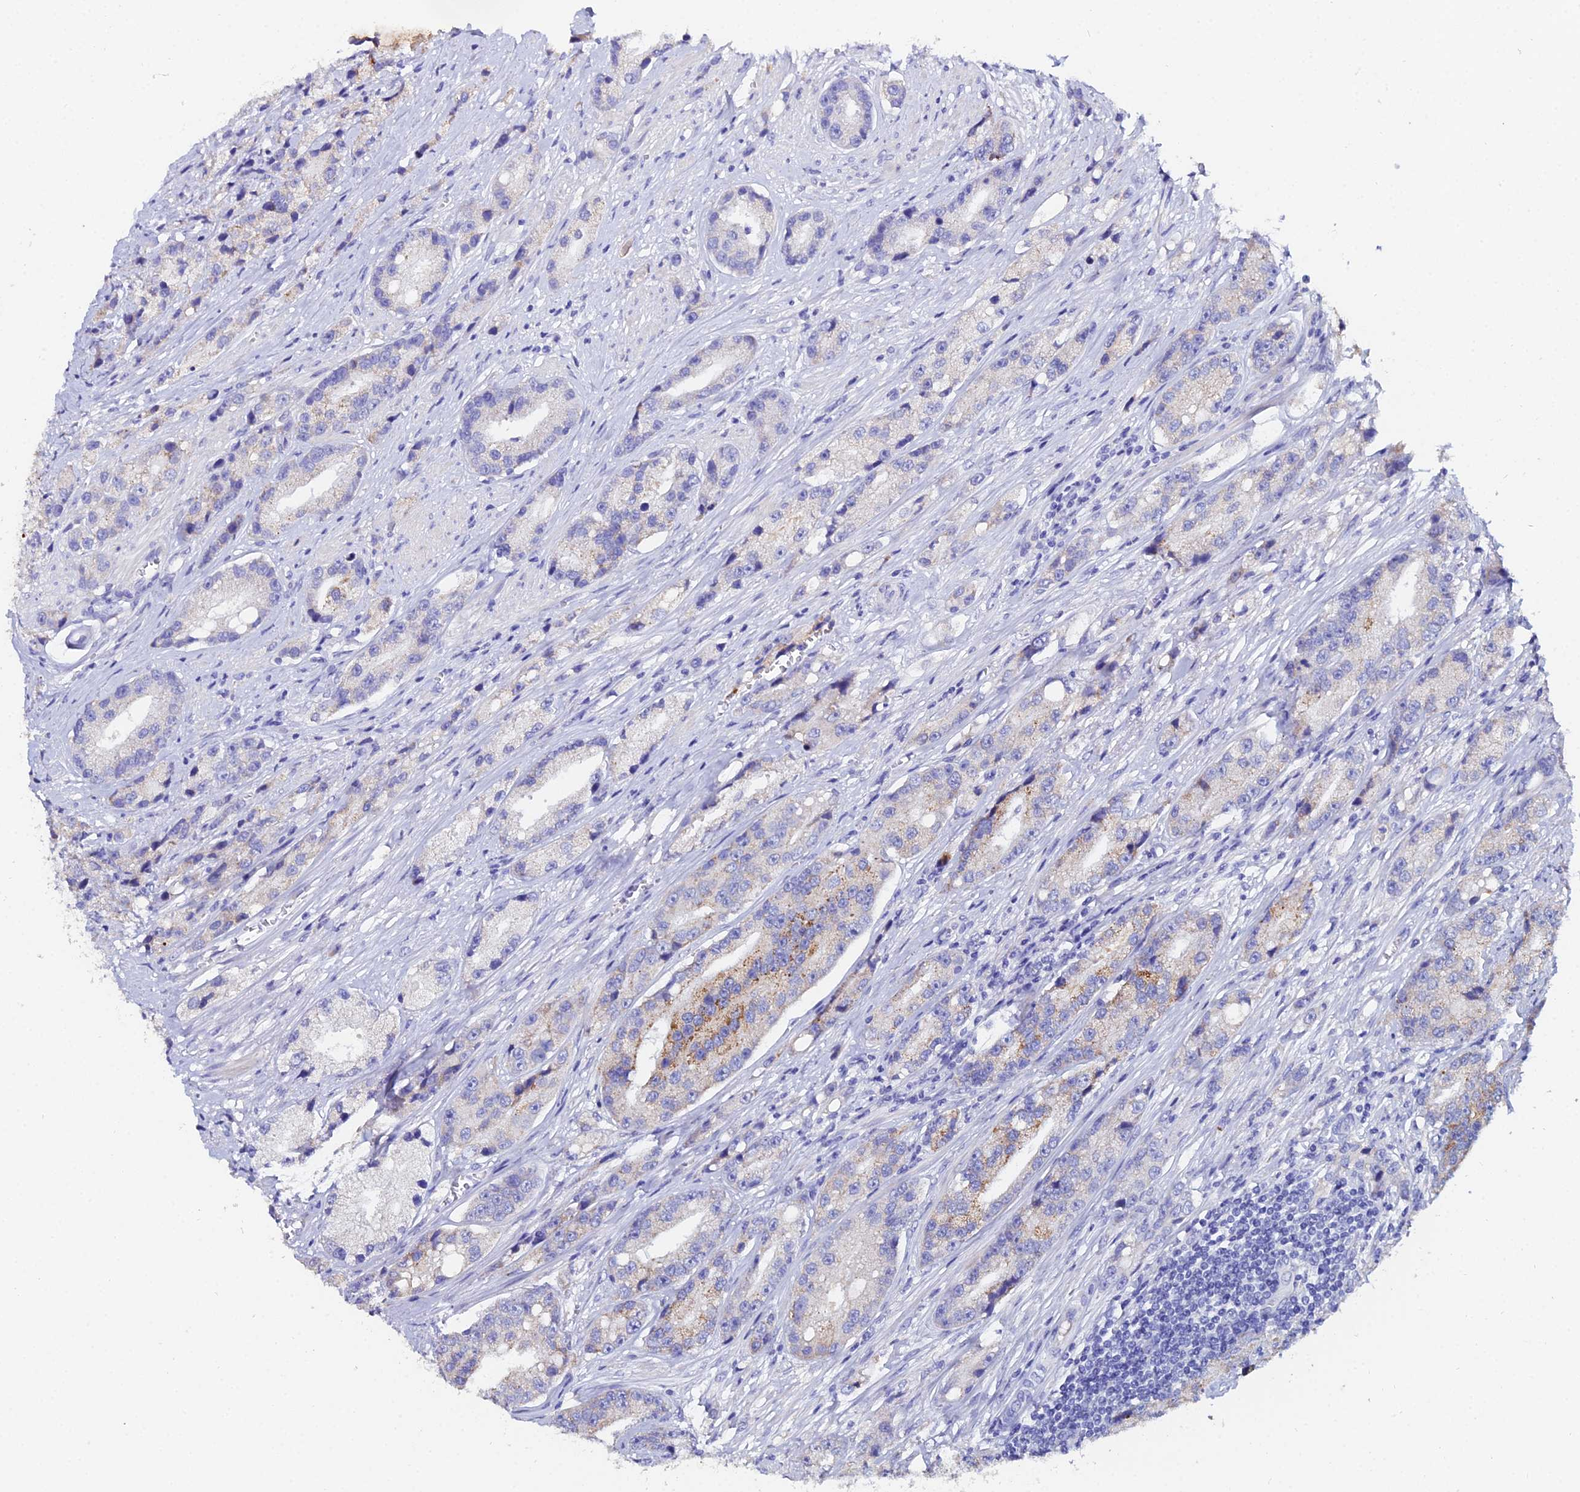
{"staining": {"intensity": "moderate", "quantity": "<25%", "location": "cytoplasmic/membranous"}, "tissue": "prostate cancer", "cell_type": "Tumor cells", "image_type": "cancer", "snomed": [{"axis": "morphology", "description": "Adenocarcinoma, High grade"}, {"axis": "topography", "description": "Prostate"}], "caption": "Human prostate cancer (adenocarcinoma (high-grade)) stained for a protein (brown) displays moderate cytoplasmic/membranous positive positivity in approximately <25% of tumor cells.", "gene": "ESRRG", "patient": {"sex": "male", "age": 74}}